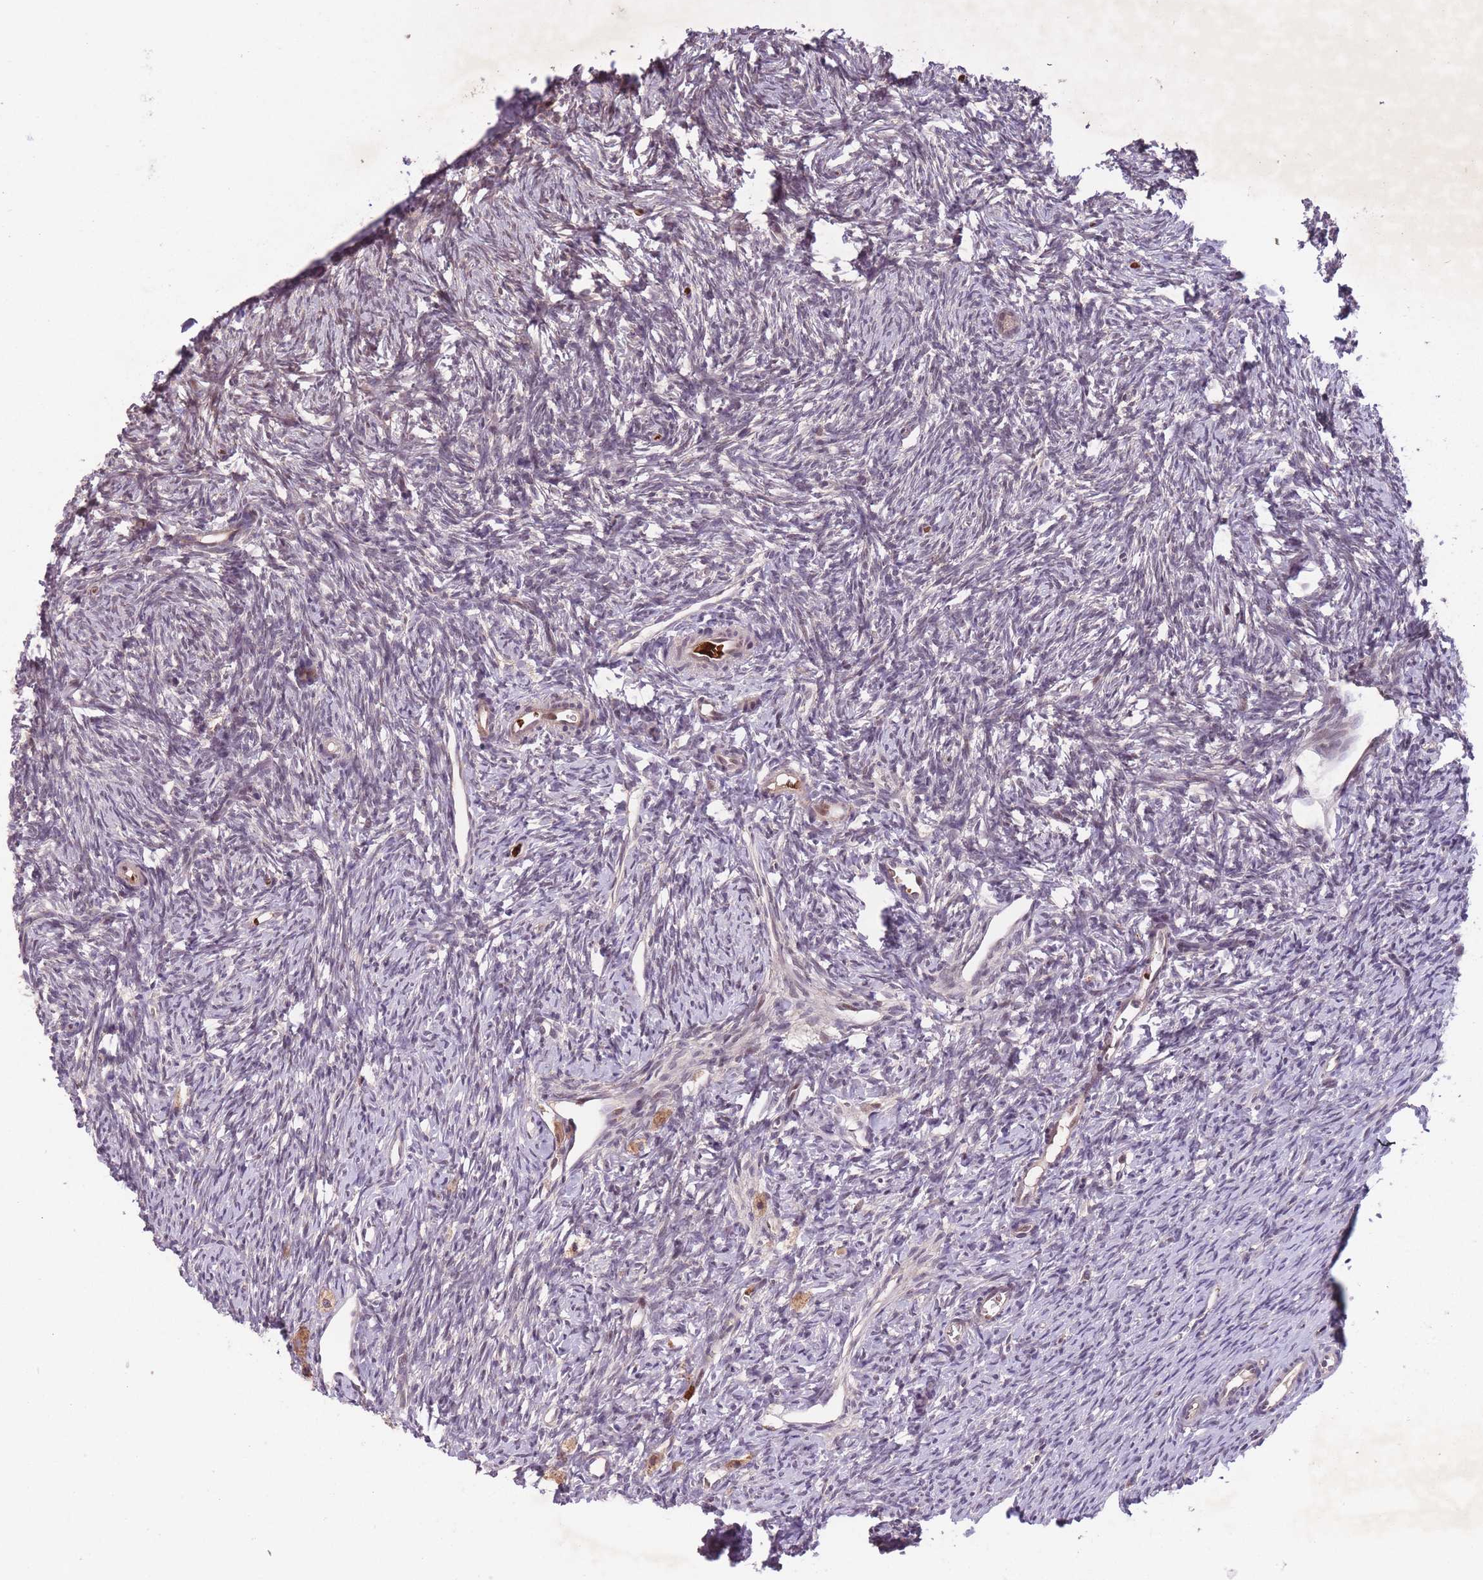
{"staining": {"intensity": "strong", "quantity": ">75%", "location": "cytoplasmic/membranous"}, "tissue": "ovary", "cell_type": "Follicle cells", "image_type": "normal", "snomed": [{"axis": "morphology", "description": "Normal tissue, NOS"}, {"axis": "topography", "description": "Ovary"}], "caption": "Benign ovary displays strong cytoplasmic/membranous positivity in approximately >75% of follicle cells, visualized by immunohistochemistry. (DAB (3,3'-diaminobenzidine) = brown stain, brightfield microscopy at high magnification).", "gene": "SECTM1", "patient": {"sex": "female", "age": 51}}